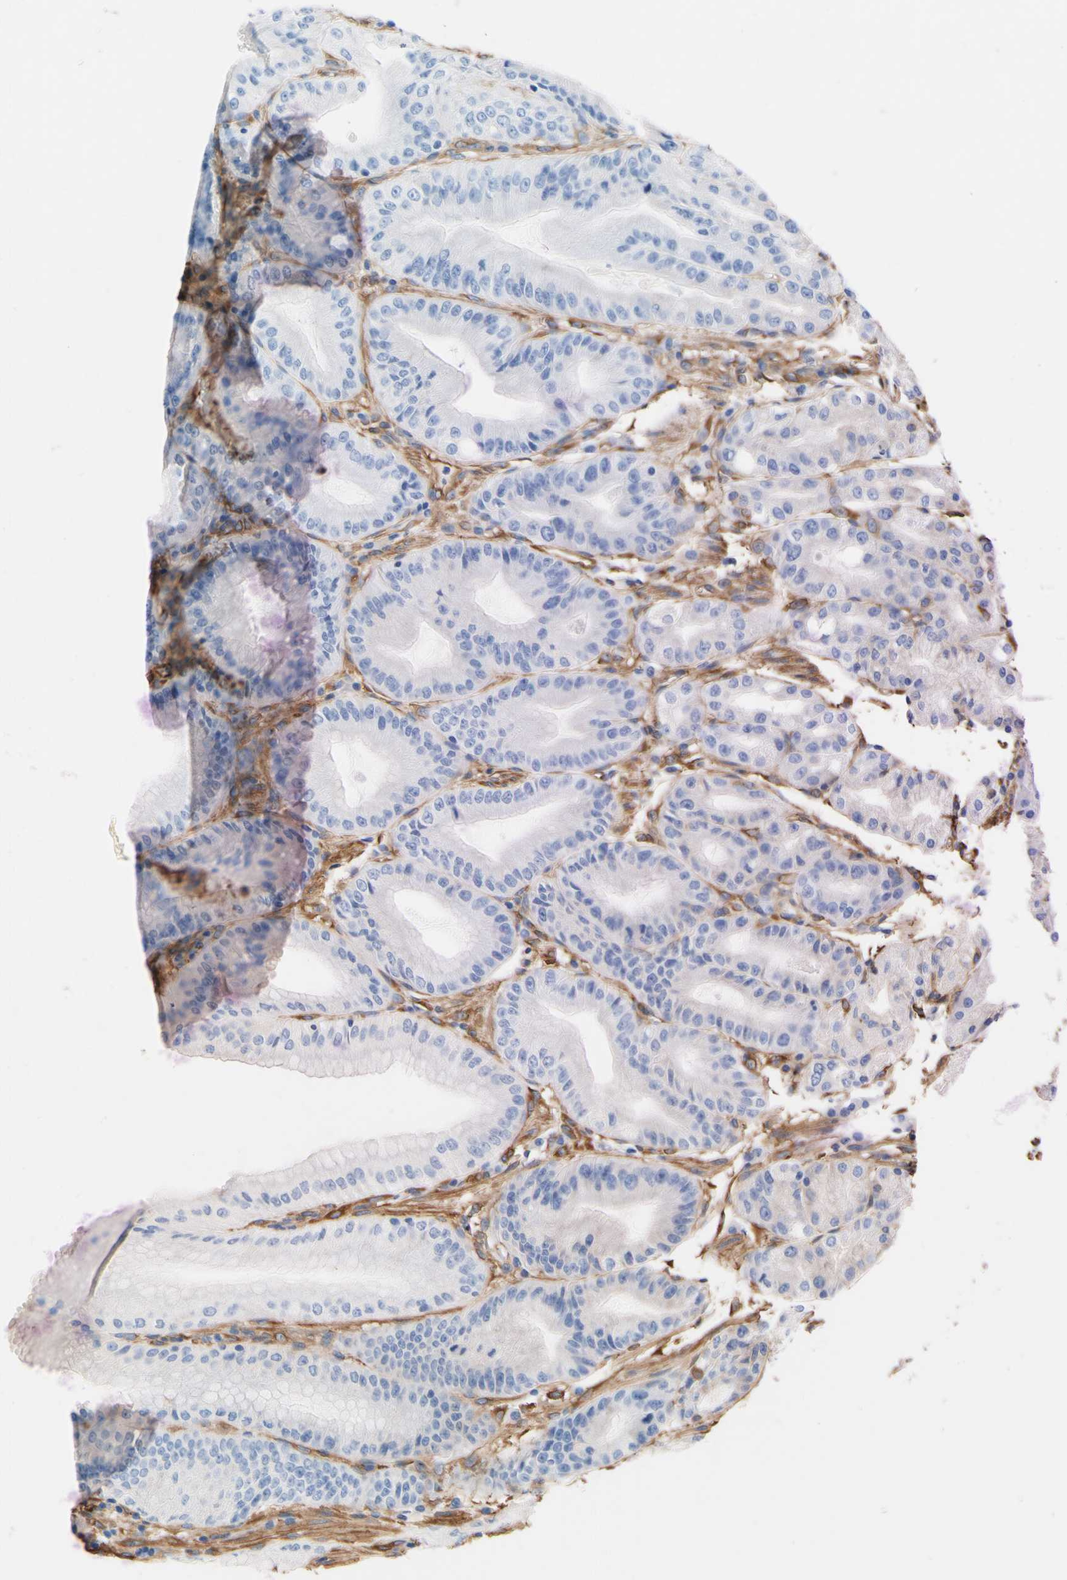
{"staining": {"intensity": "negative", "quantity": "none", "location": "none"}, "tissue": "stomach", "cell_type": "Glandular cells", "image_type": "normal", "snomed": [{"axis": "morphology", "description": "Normal tissue, NOS"}, {"axis": "topography", "description": "Stomach, lower"}], "caption": "Immunohistochemistry micrograph of benign stomach stained for a protein (brown), which displays no staining in glandular cells.", "gene": "DPYSL3", "patient": {"sex": "male", "age": 71}}